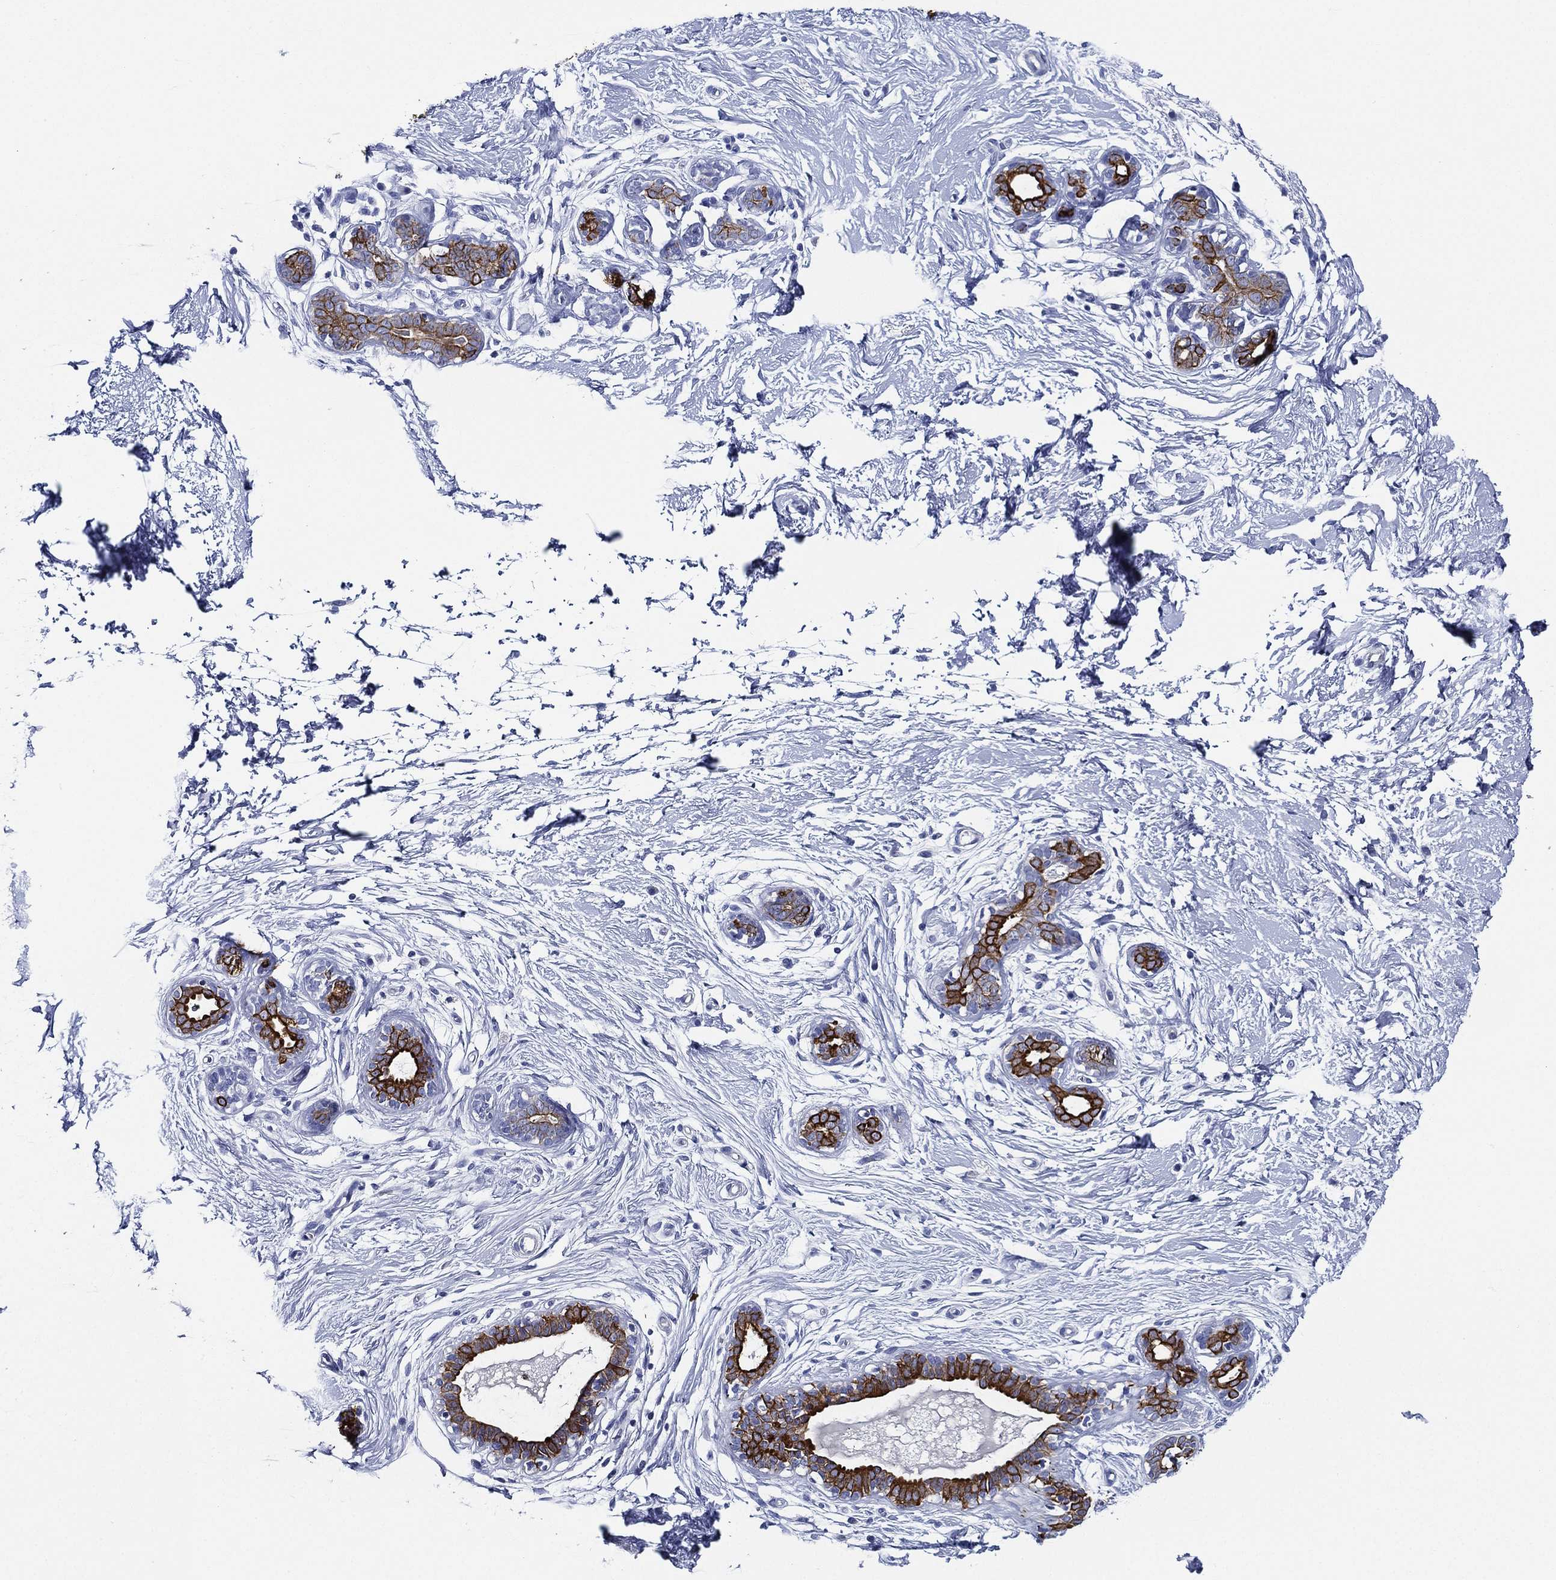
{"staining": {"intensity": "negative", "quantity": "none", "location": "none"}, "tissue": "breast", "cell_type": "Adipocytes", "image_type": "normal", "snomed": [{"axis": "morphology", "description": "Normal tissue, NOS"}, {"axis": "topography", "description": "Breast"}], "caption": "Immunohistochemistry photomicrograph of unremarkable breast: breast stained with DAB (3,3'-diaminobenzidine) shows no significant protein expression in adipocytes.", "gene": "NEDD9", "patient": {"sex": "female", "age": 37}}